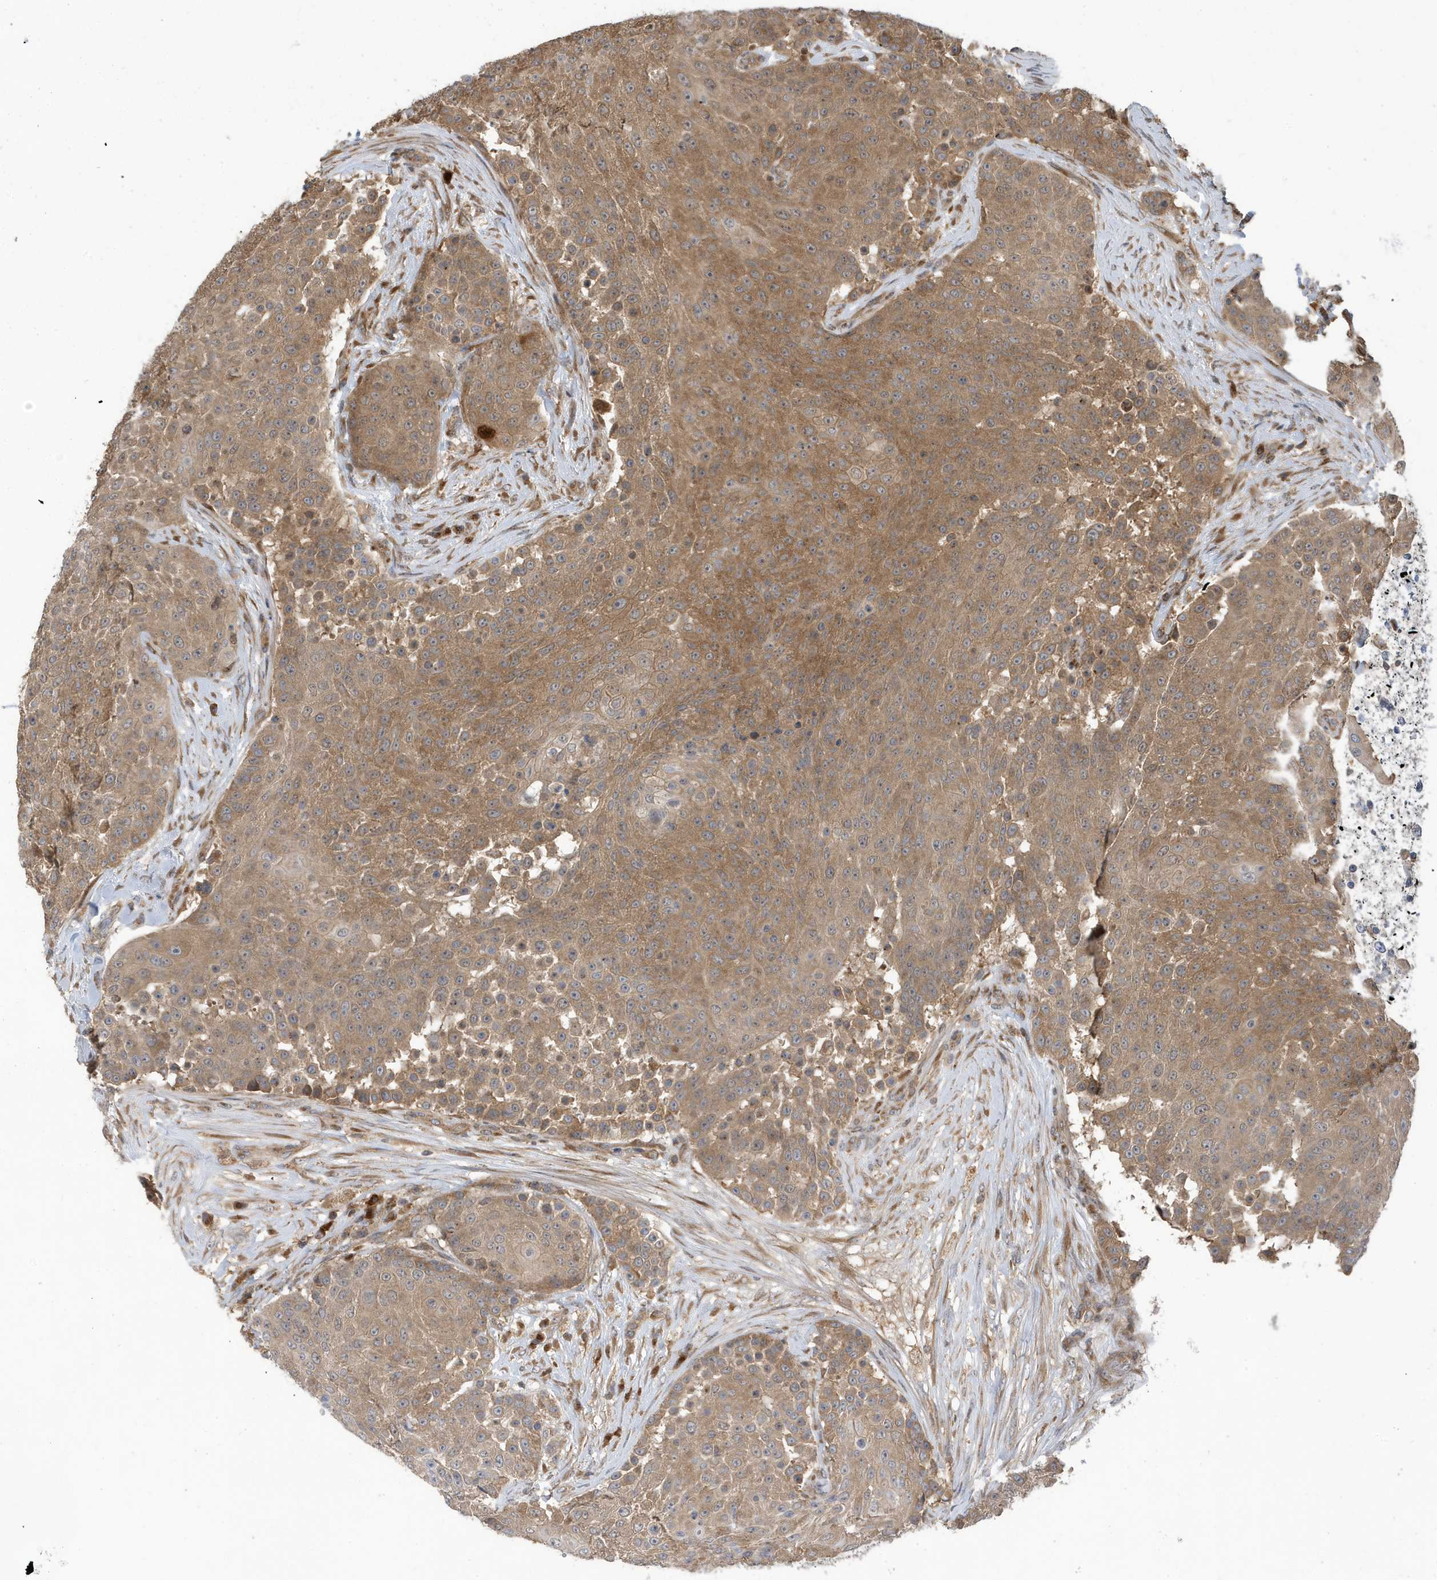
{"staining": {"intensity": "moderate", "quantity": ">75%", "location": "cytoplasmic/membranous"}, "tissue": "urothelial cancer", "cell_type": "Tumor cells", "image_type": "cancer", "snomed": [{"axis": "morphology", "description": "Urothelial carcinoma, High grade"}, {"axis": "topography", "description": "Urinary bladder"}], "caption": "Urothelial cancer was stained to show a protein in brown. There is medium levels of moderate cytoplasmic/membranous staining in approximately >75% of tumor cells.", "gene": "LAPTM4A", "patient": {"sex": "female", "age": 63}}